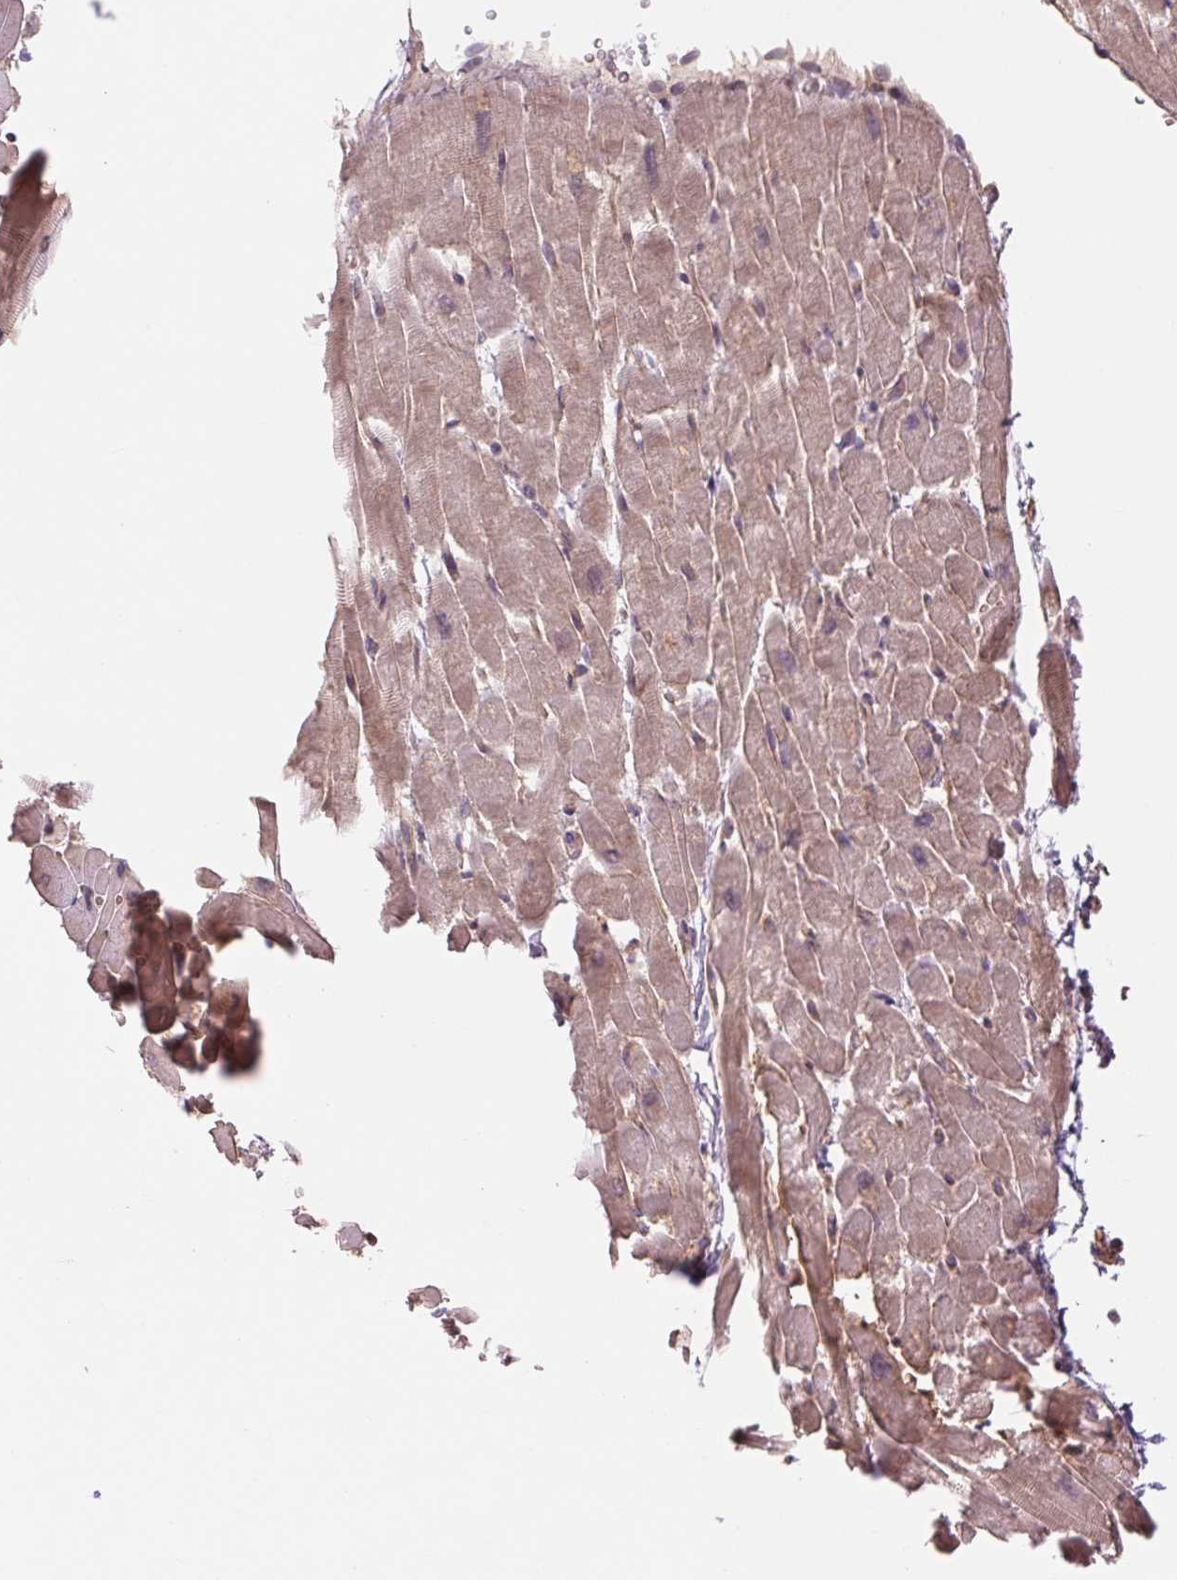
{"staining": {"intensity": "weak", "quantity": ">75%", "location": "cytoplasmic/membranous"}, "tissue": "heart muscle", "cell_type": "Cardiomyocytes", "image_type": "normal", "snomed": [{"axis": "morphology", "description": "Normal tissue, NOS"}, {"axis": "topography", "description": "Heart"}], "caption": "Weak cytoplasmic/membranous protein positivity is identified in about >75% of cardiomyocytes in heart muscle.", "gene": "SH3RF2", "patient": {"sex": "male", "age": 37}}